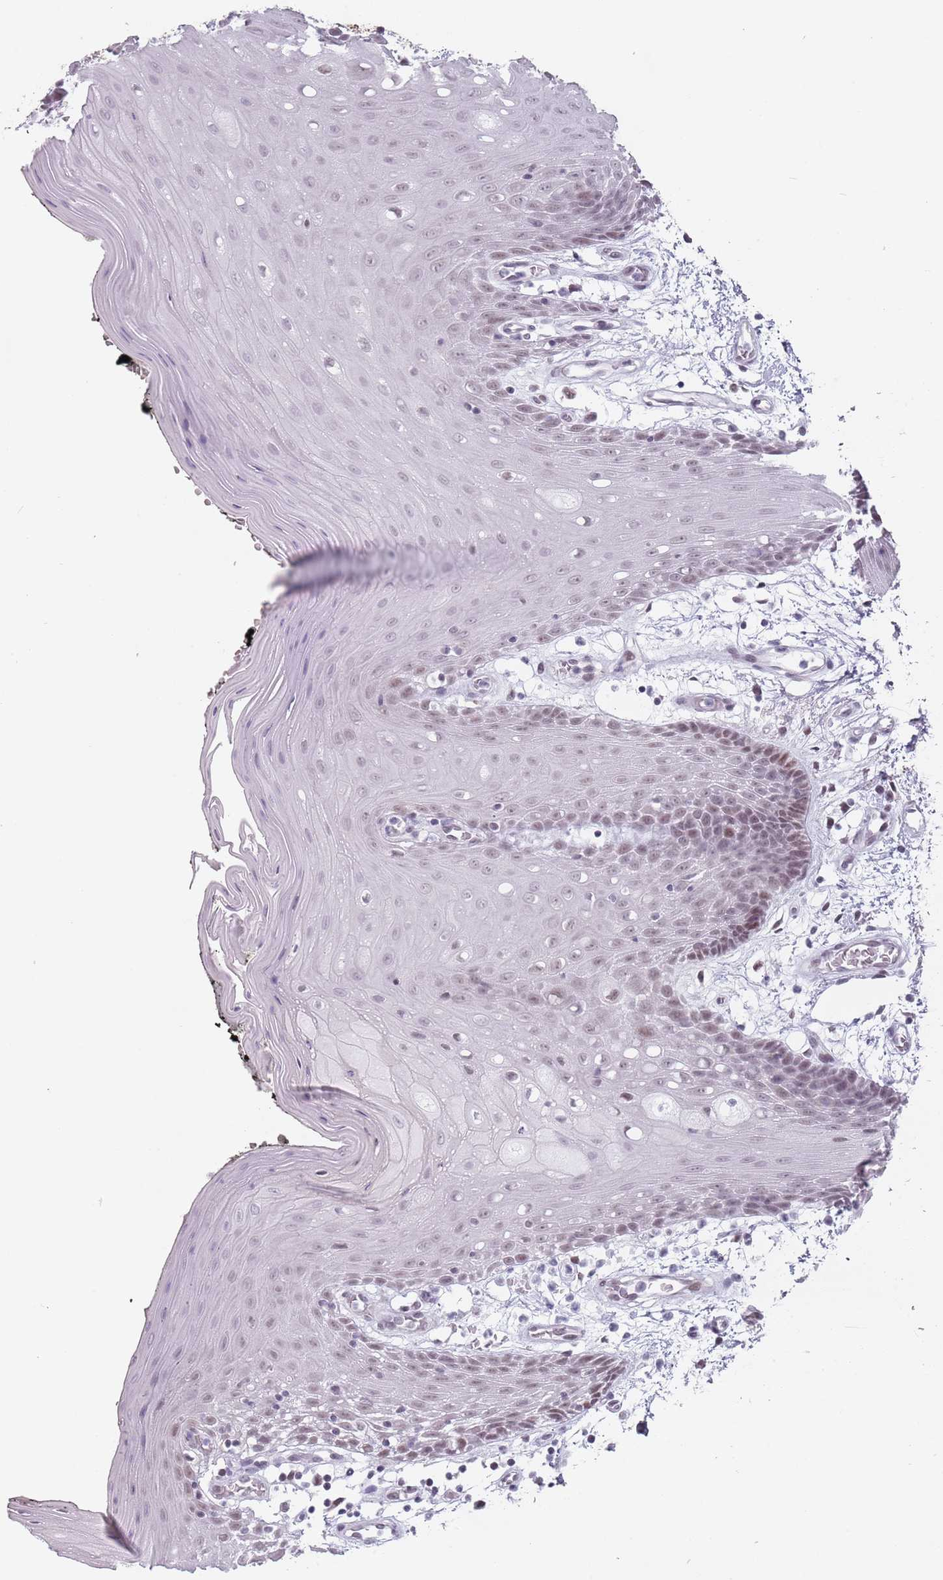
{"staining": {"intensity": "moderate", "quantity": "25%-75%", "location": "nuclear"}, "tissue": "oral mucosa", "cell_type": "Squamous epithelial cells", "image_type": "normal", "snomed": [{"axis": "morphology", "description": "Normal tissue, NOS"}, {"axis": "topography", "description": "Oral tissue"}, {"axis": "topography", "description": "Tounge, NOS"}], "caption": "IHC (DAB (3,3'-diaminobenzidine)) staining of unremarkable oral mucosa reveals moderate nuclear protein positivity in approximately 25%-75% of squamous epithelial cells.", "gene": "PTCHD1", "patient": {"sex": "female", "age": 59}}